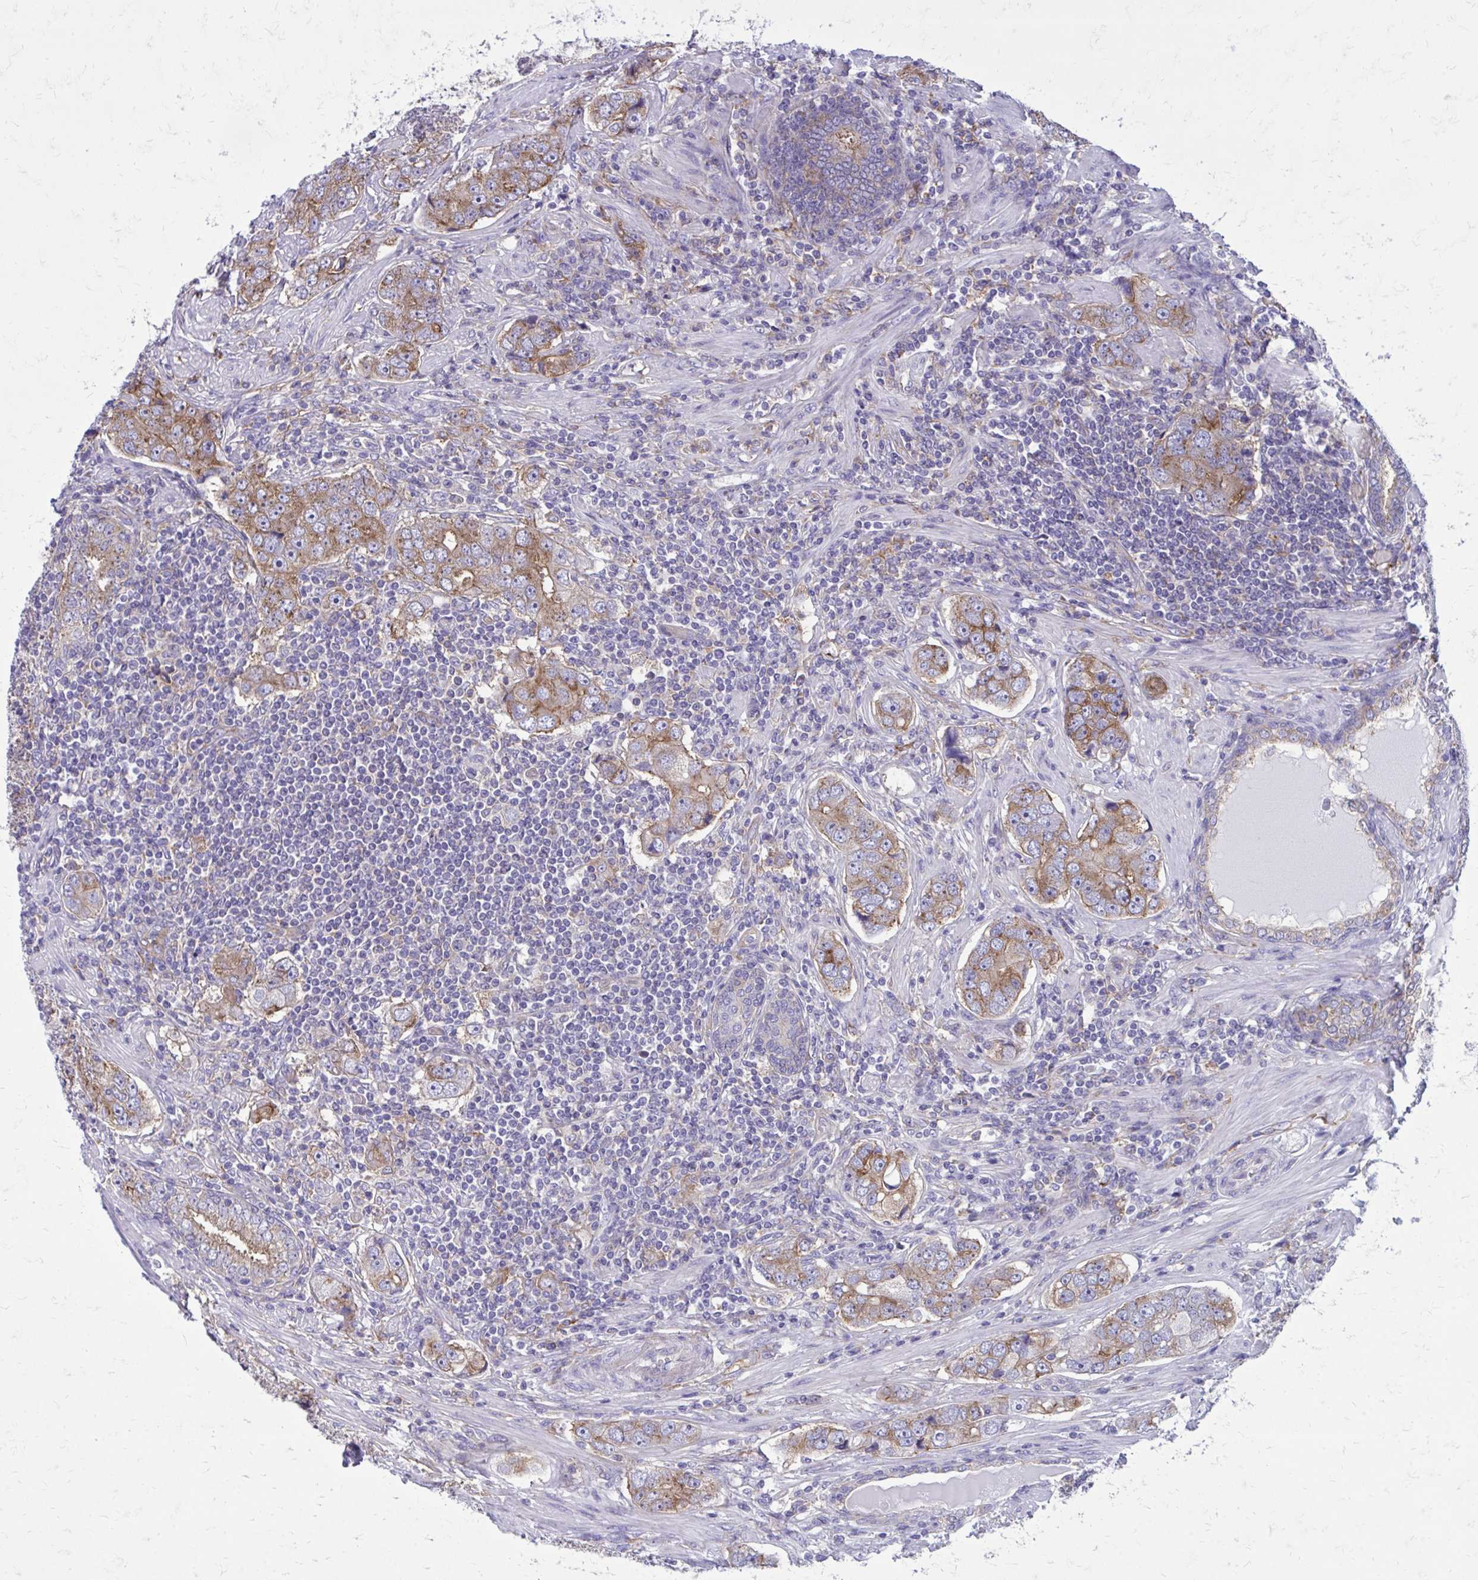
{"staining": {"intensity": "moderate", "quantity": "25%-75%", "location": "cytoplasmic/membranous"}, "tissue": "prostate cancer", "cell_type": "Tumor cells", "image_type": "cancer", "snomed": [{"axis": "morphology", "description": "Adenocarcinoma, High grade"}, {"axis": "topography", "description": "Prostate"}], "caption": "DAB immunohistochemical staining of prostate high-grade adenocarcinoma displays moderate cytoplasmic/membranous protein staining in about 25%-75% of tumor cells.", "gene": "CLTA", "patient": {"sex": "male", "age": 60}}